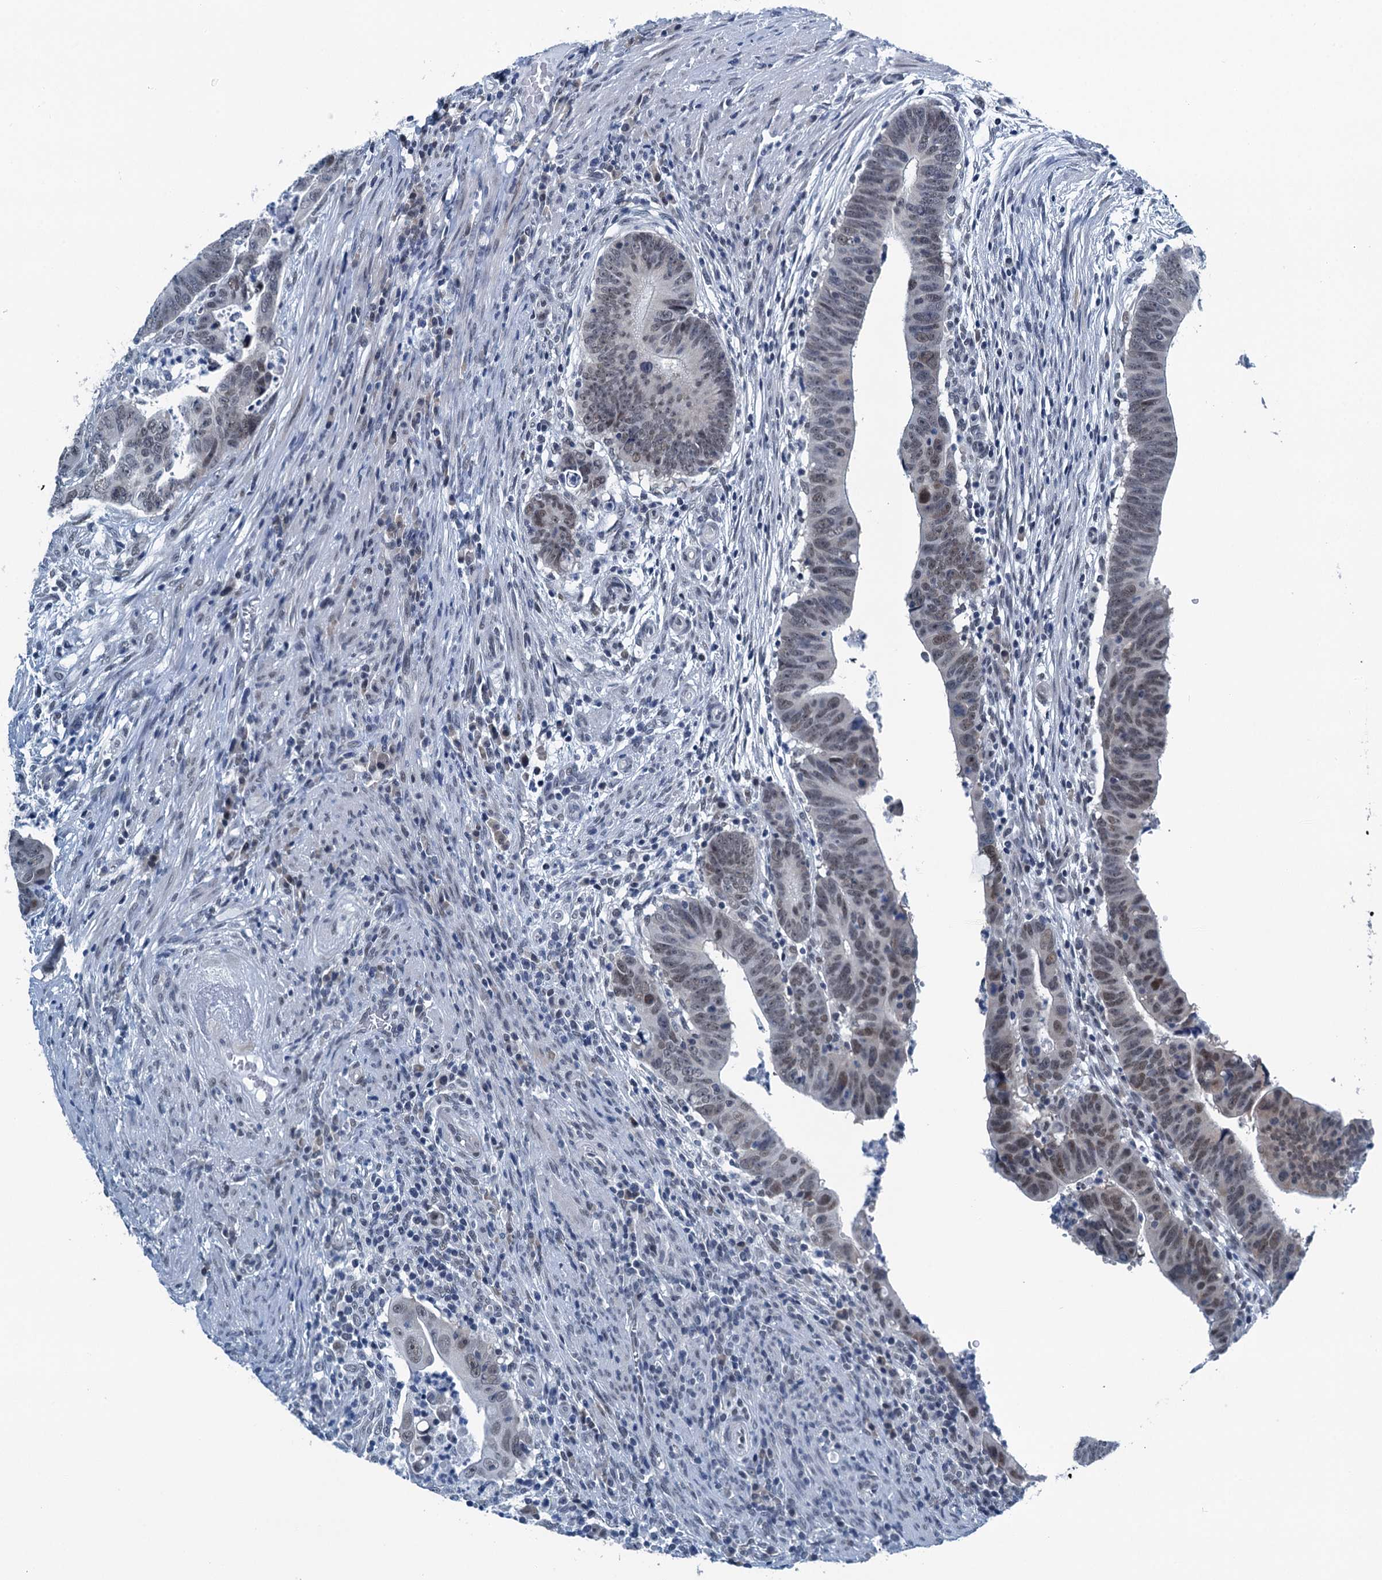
{"staining": {"intensity": "weak", "quantity": "<25%", "location": "nuclear"}, "tissue": "colorectal cancer", "cell_type": "Tumor cells", "image_type": "cancer", "snomed": [{"axis": "morphology", "description": "Normal tissue, NOS"}, {"axis": "morphology", "description": "Adenocarcinoma, NOS"}, {"axis": "topography", "description": "Rectum"}], "caption": "Tumor cells are negative for protein expression in human colorectal cancer (adenocarcinoma).", "gene": "TRPT1", "patient": {"sex": "female", "age": 65}}